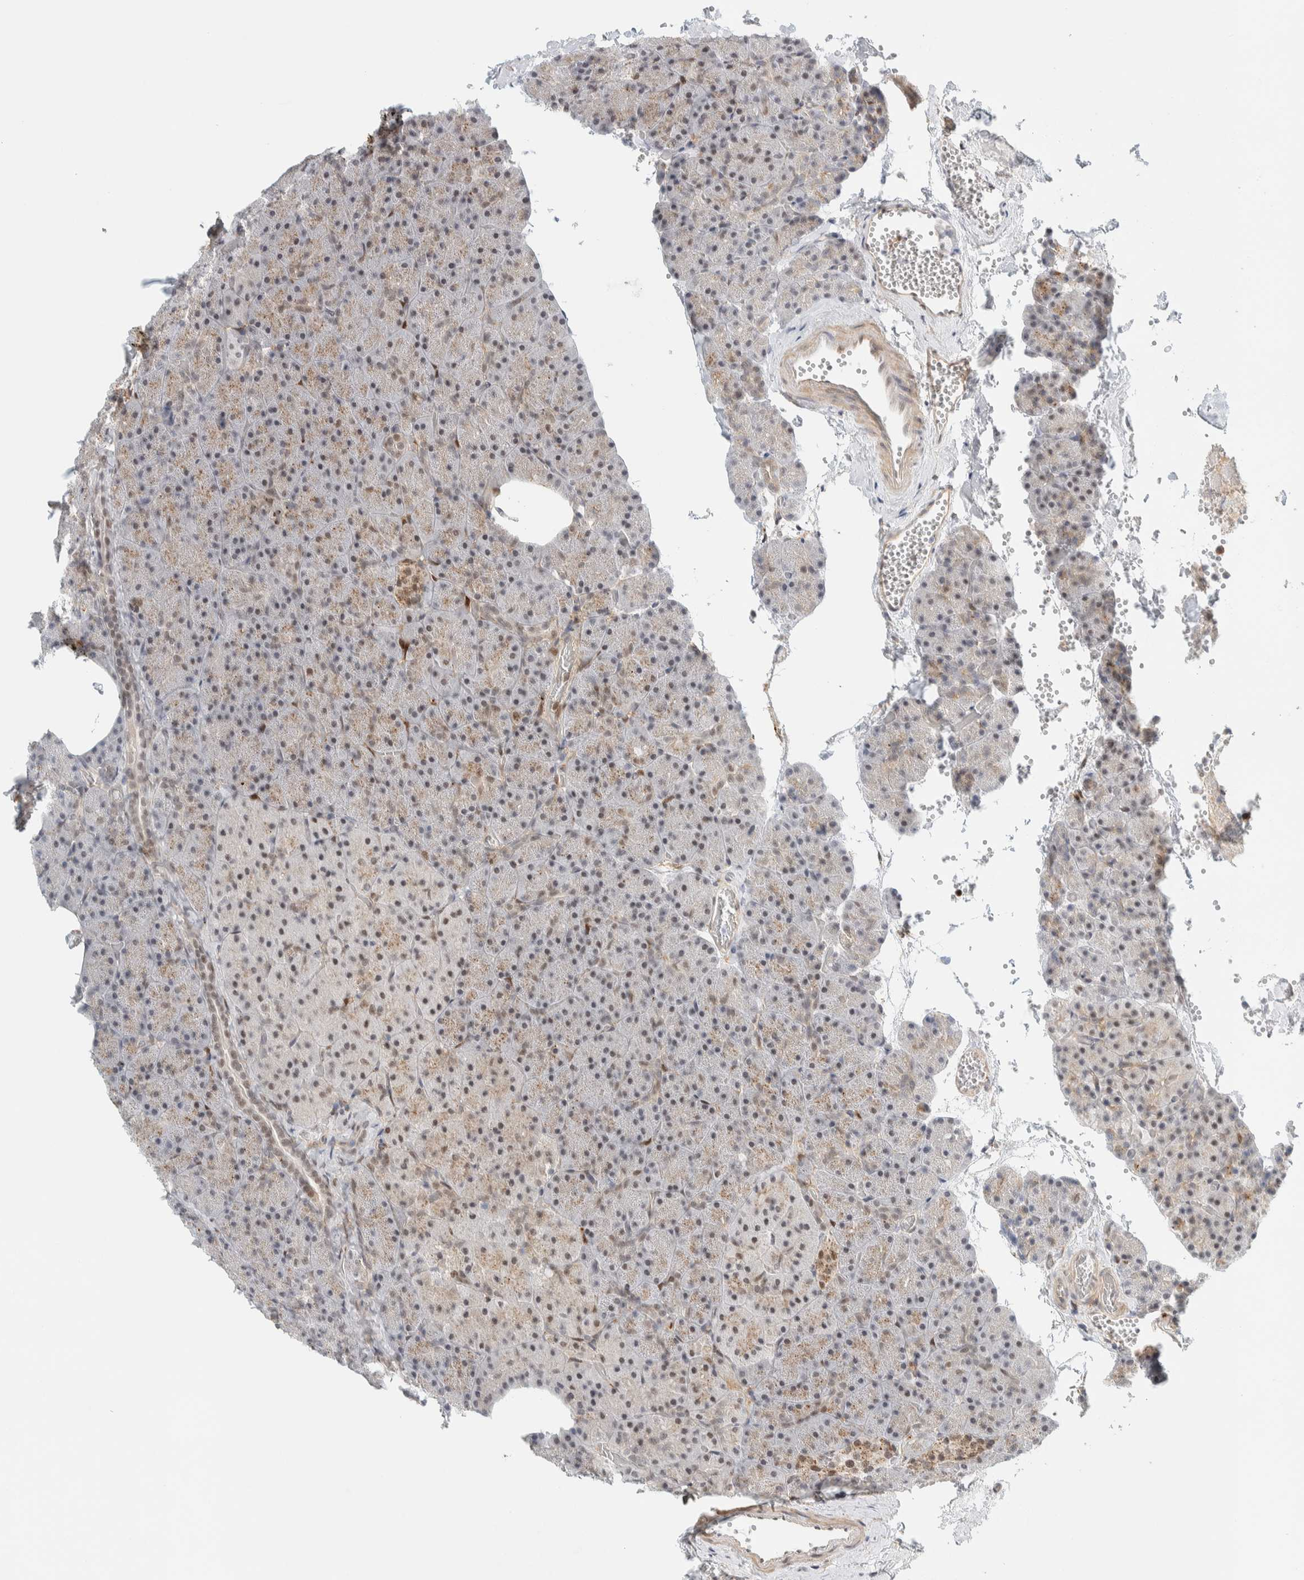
{"staining": {"intensity": "weak", "quantity": "25%-75%", "location": "cytoplasmic/membranous"}, "tissue": "pancreas", "cell_type": "Exocrine glandular cells", "image_type": "normal", "snomed": [{"axis": "morphology", "description": "Normal tissue, NOS"}, {"axis": "morphology", "description": "Carcinoid, malignant, NOS"}, {"axis": "topography", "description": "Pancreas"}], "caption": "High-magnification brightfield microscopy of normal pancreas stained with DAB (3,3'-diaminobenzidine) (brown) and counterstained with hematoxylin (blue). exocrine glandular cells exhibit weak cytoplasmic/membranous expression is identified in about25%-75% of cells.", "gene": "TFE3", "patient": {"sex": "female", "age": 35}}